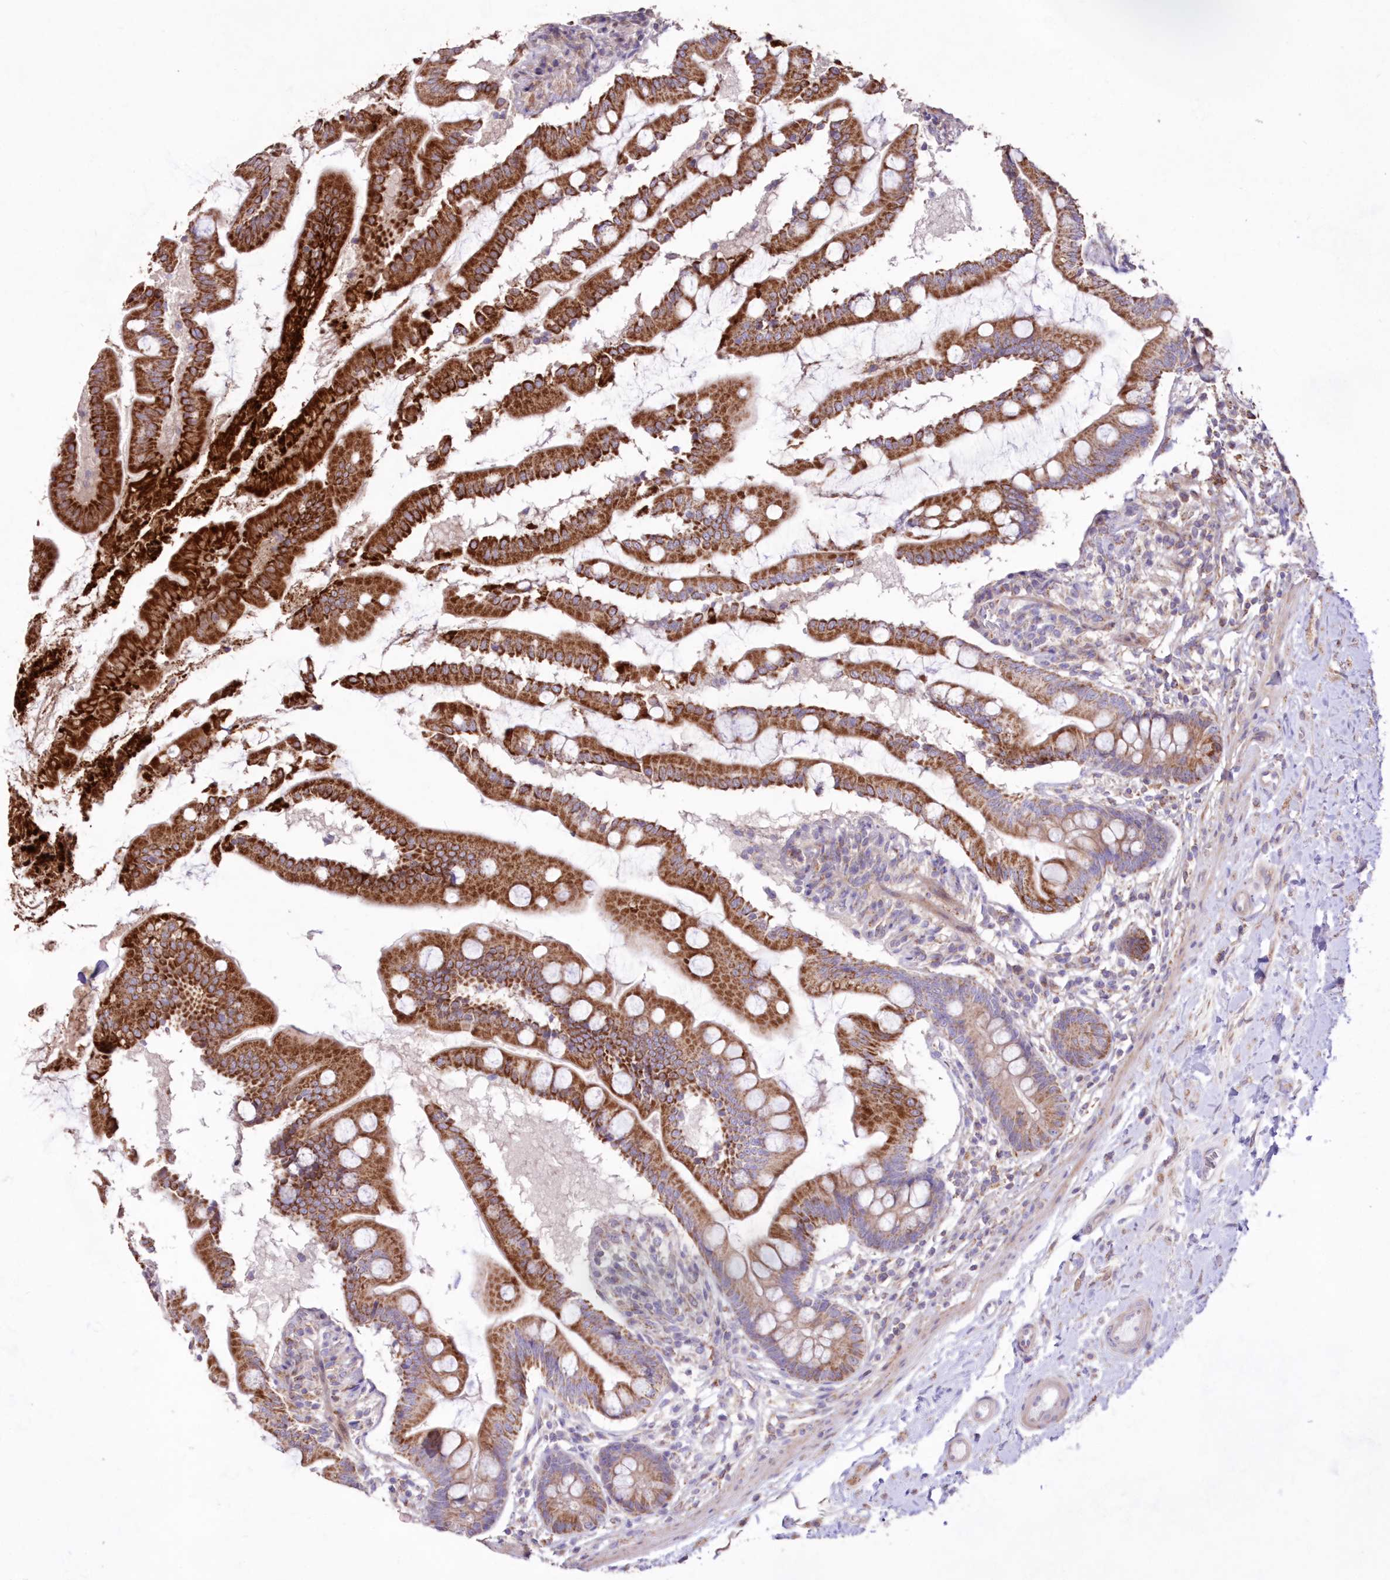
{"staining": {"intensity": "strong", "quantity": ">75%", "location": "cytoplasmic/membranous"}, "tissue": "small intestine", "cell_type": "Glandular cells", "image_type": "normal", "snomed": [{"axis": "morphology", "description": "Normal tissue, NOS"}, {"axis": "topography", "description": "Small intestine"}], "caption": "This image demonstrates unremarkable small intestine stained with IHC to label a protein in brown. The cytoplasmic/membranous of glandular cells show strong positivity for the protein. Nuclei are counter-stained blue.", "gene": "HADHB", "patient": {"sex": "female", "age": 56}}